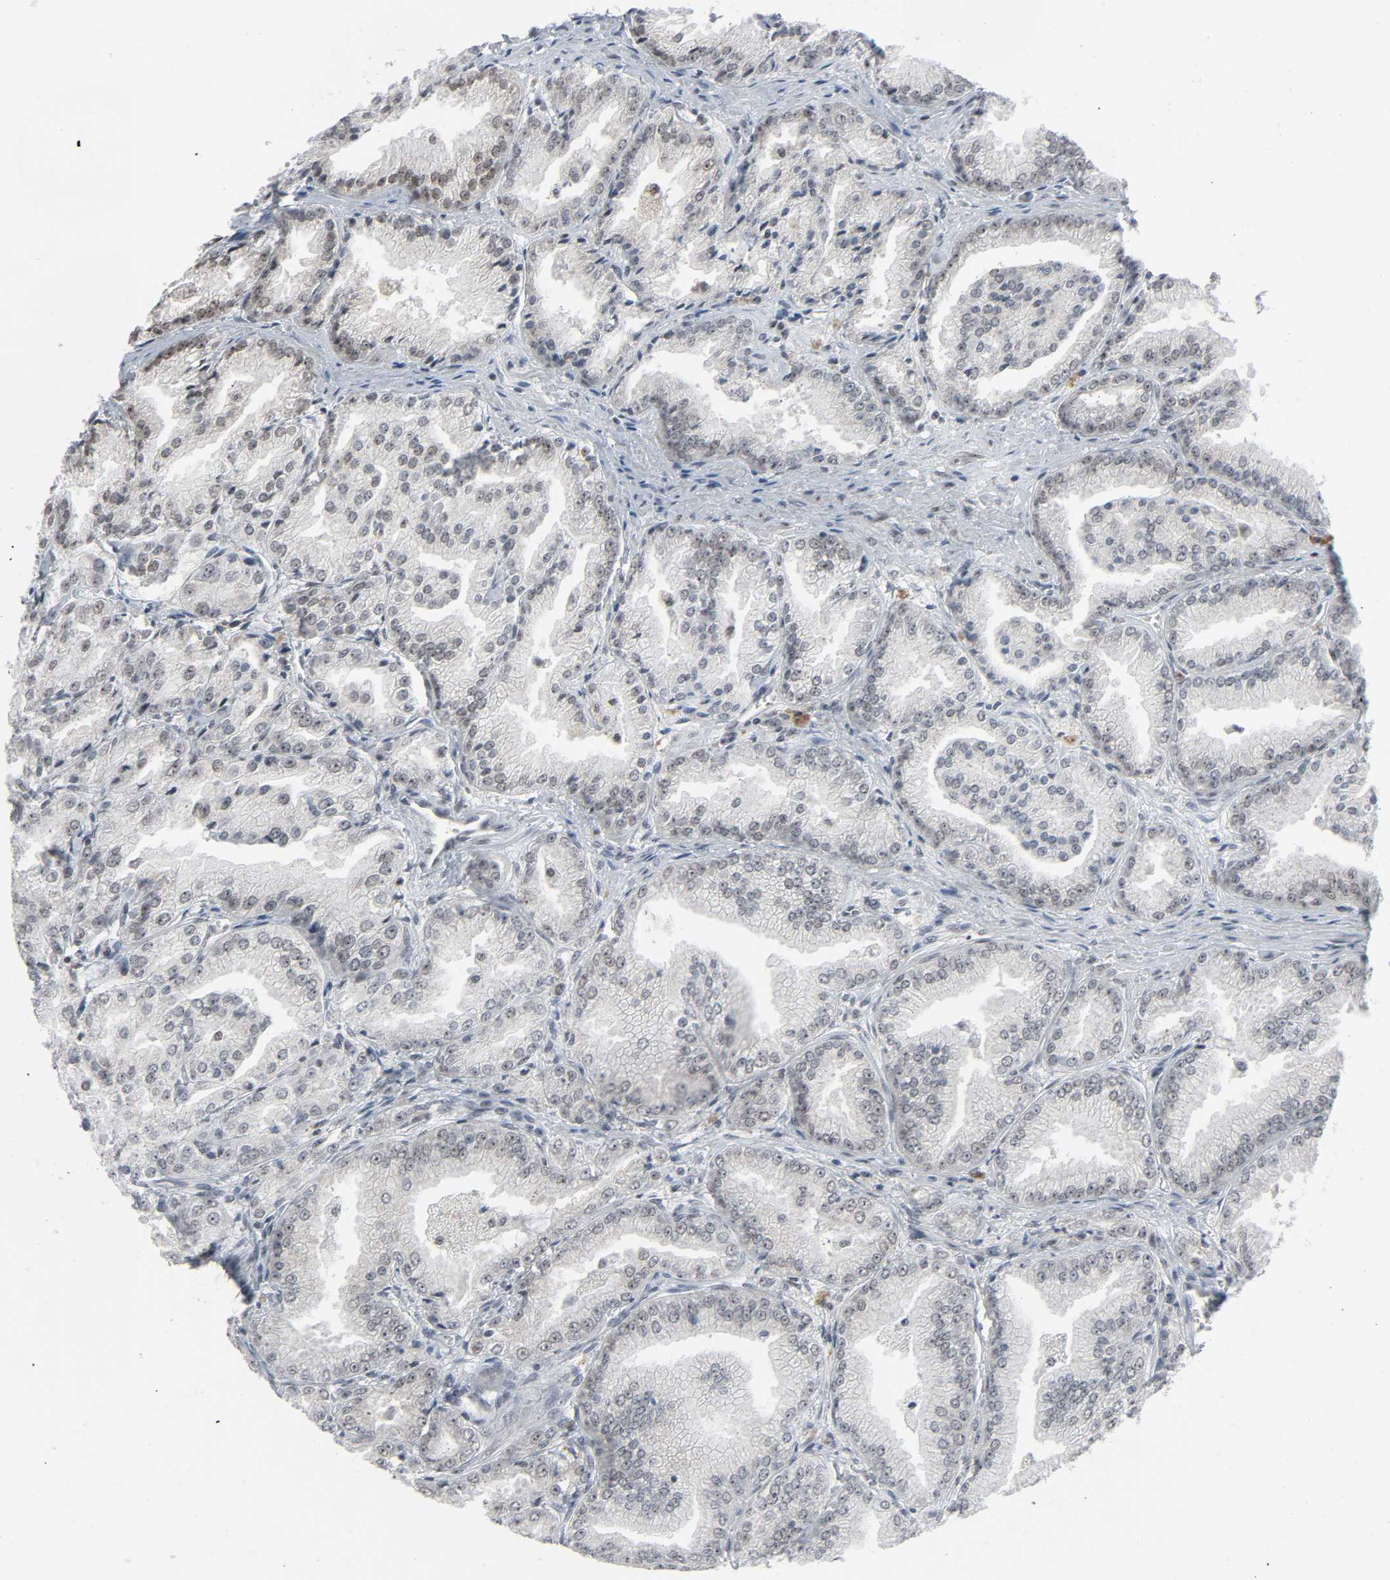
{"staining": {"intensity": "negative", "quantity": "none", "location": "none"}, "tissue": "prostate cancer", "cell_type": "Tumor cells", "image_type": "cancer", "snomed": [{"axis": "morphology", "description": "Adenocarcinoma, High grade"}, {"axis": "topography", "description": "Prostate"}], "caption": "Immunohistochemistry histopathology image of human prostate adenocarcinoma (high-grade) stained for a protein (brown), which shows no staining in tumor cells.", "gene": "CDK7", "patient": {"sex": "male", "age": 61}}